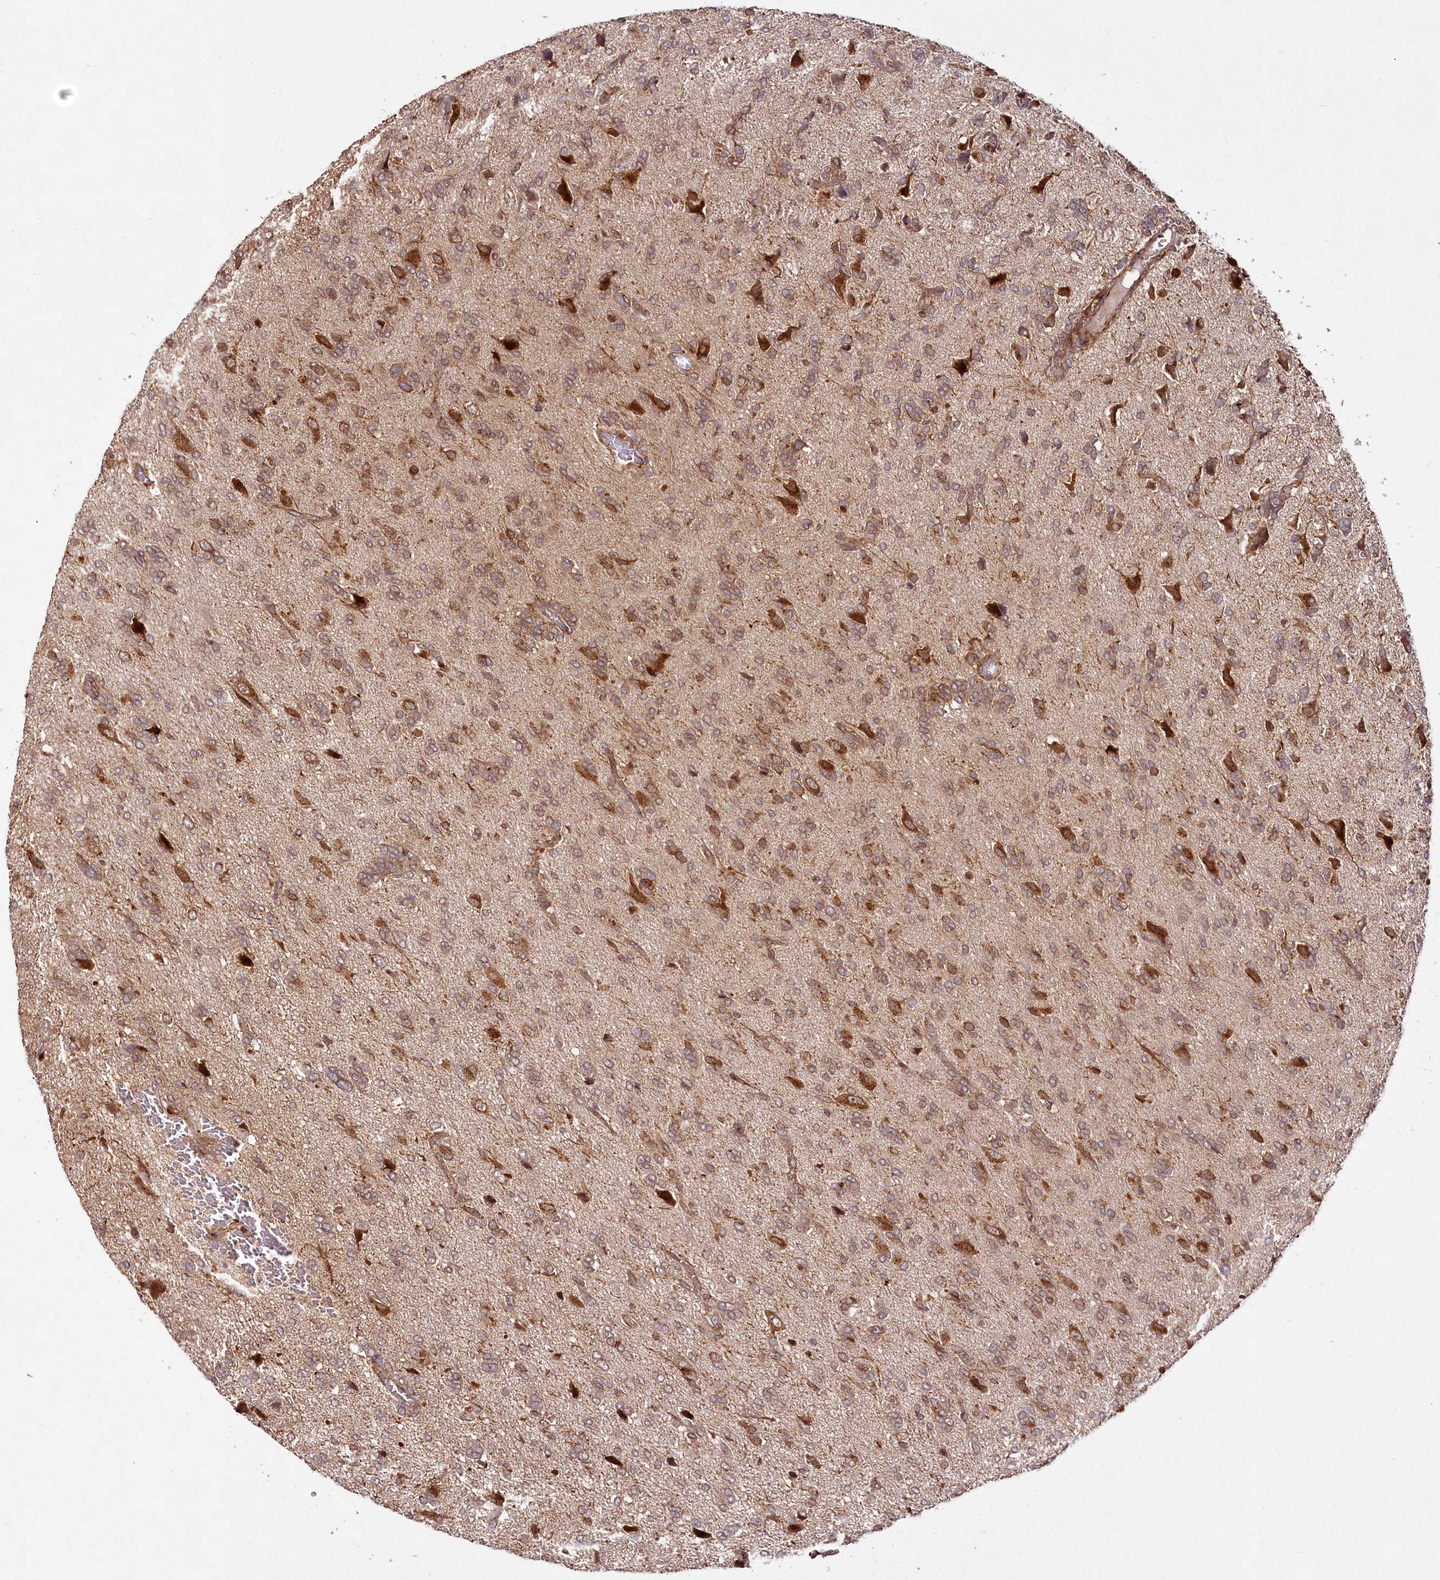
{"staining": {"intensity": "moderate", "quantity": ">75%", "location": "cytoplasmic/membranous"}, "tissue": "glioma", "cell_type": "Tumor cells", "image_type": "cancer", "snomed": [{"axis": "morphology", "description": "Glioma, malignant, High grade"}, {"axis": "topography", "description": "Brain"}], "caption": "Immunohistochemistry (IHC) histopathology image of neoplastic tissue: human glioma stained using immunohistochemistry (IHC) reveals medium levels of moderate protein expression localized specifically in the cytoplasmic/membranous of tumor cells, appearing as a cytoplasmic/membranous brown color.", "gene": "COPG1", "patient": {"sex": "female", "age": 59}}